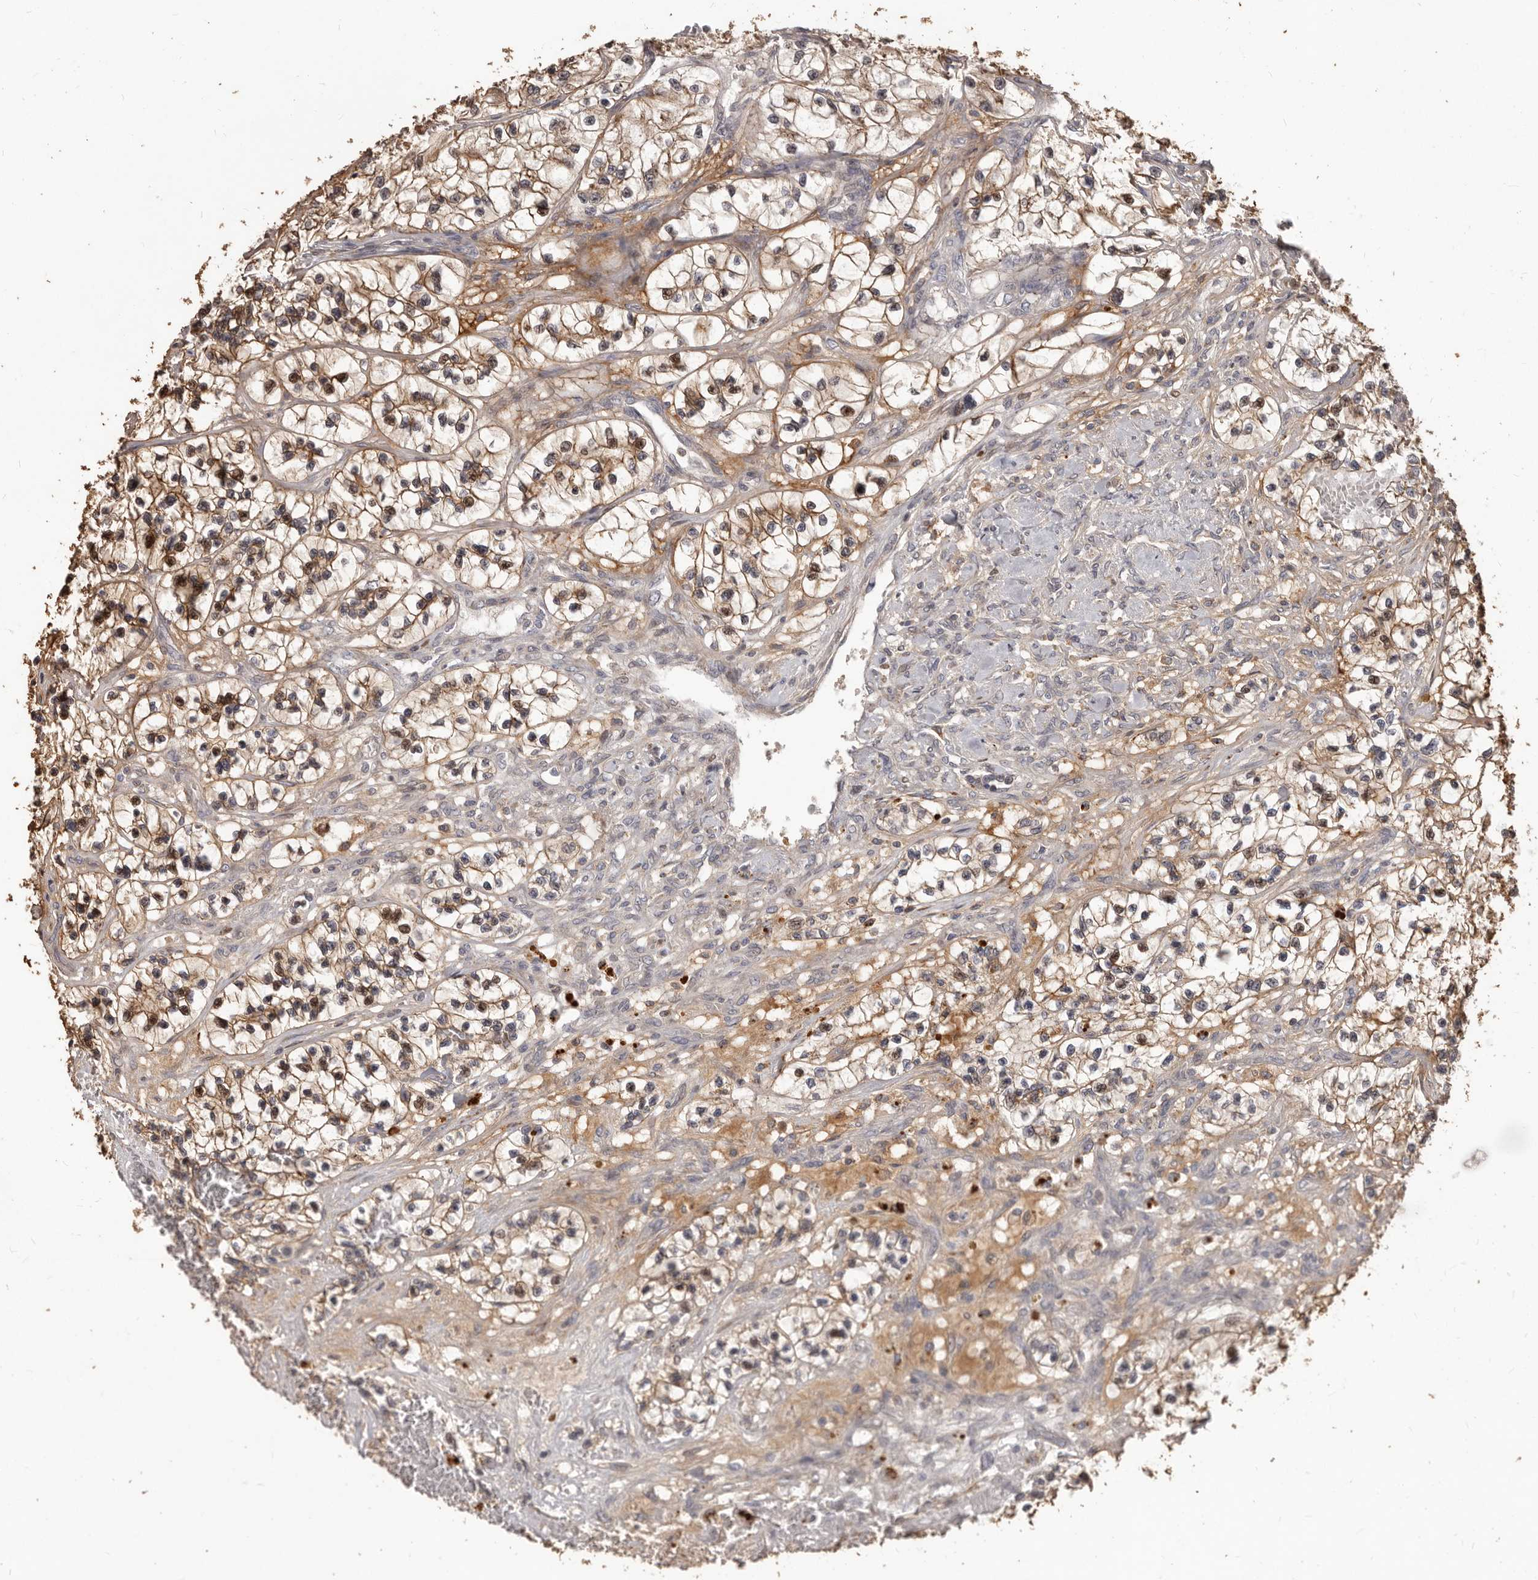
{"staining": {"intensity": "moderate", "quantity": ">75%", "location": "cytoplasmic/membranous,nuclear"}, "tissue": "renal cancer", "cell_type": "Tumor cells", "image_type": "cancer", "snomed": [{"axis": "morphology", "description": "Adenocarcinoma, NOS"}, {"axis": "topography", "description": "Kidney"}], "caption": "Immunohistochemical staining of human renal cancer exhibits medium levels of moderate cytoplasmic/membranous and nuclear protein positivity in about >75% of tumor cells.", "gene": "MTO1", "patient": {"sex": "female", "age": 57}}